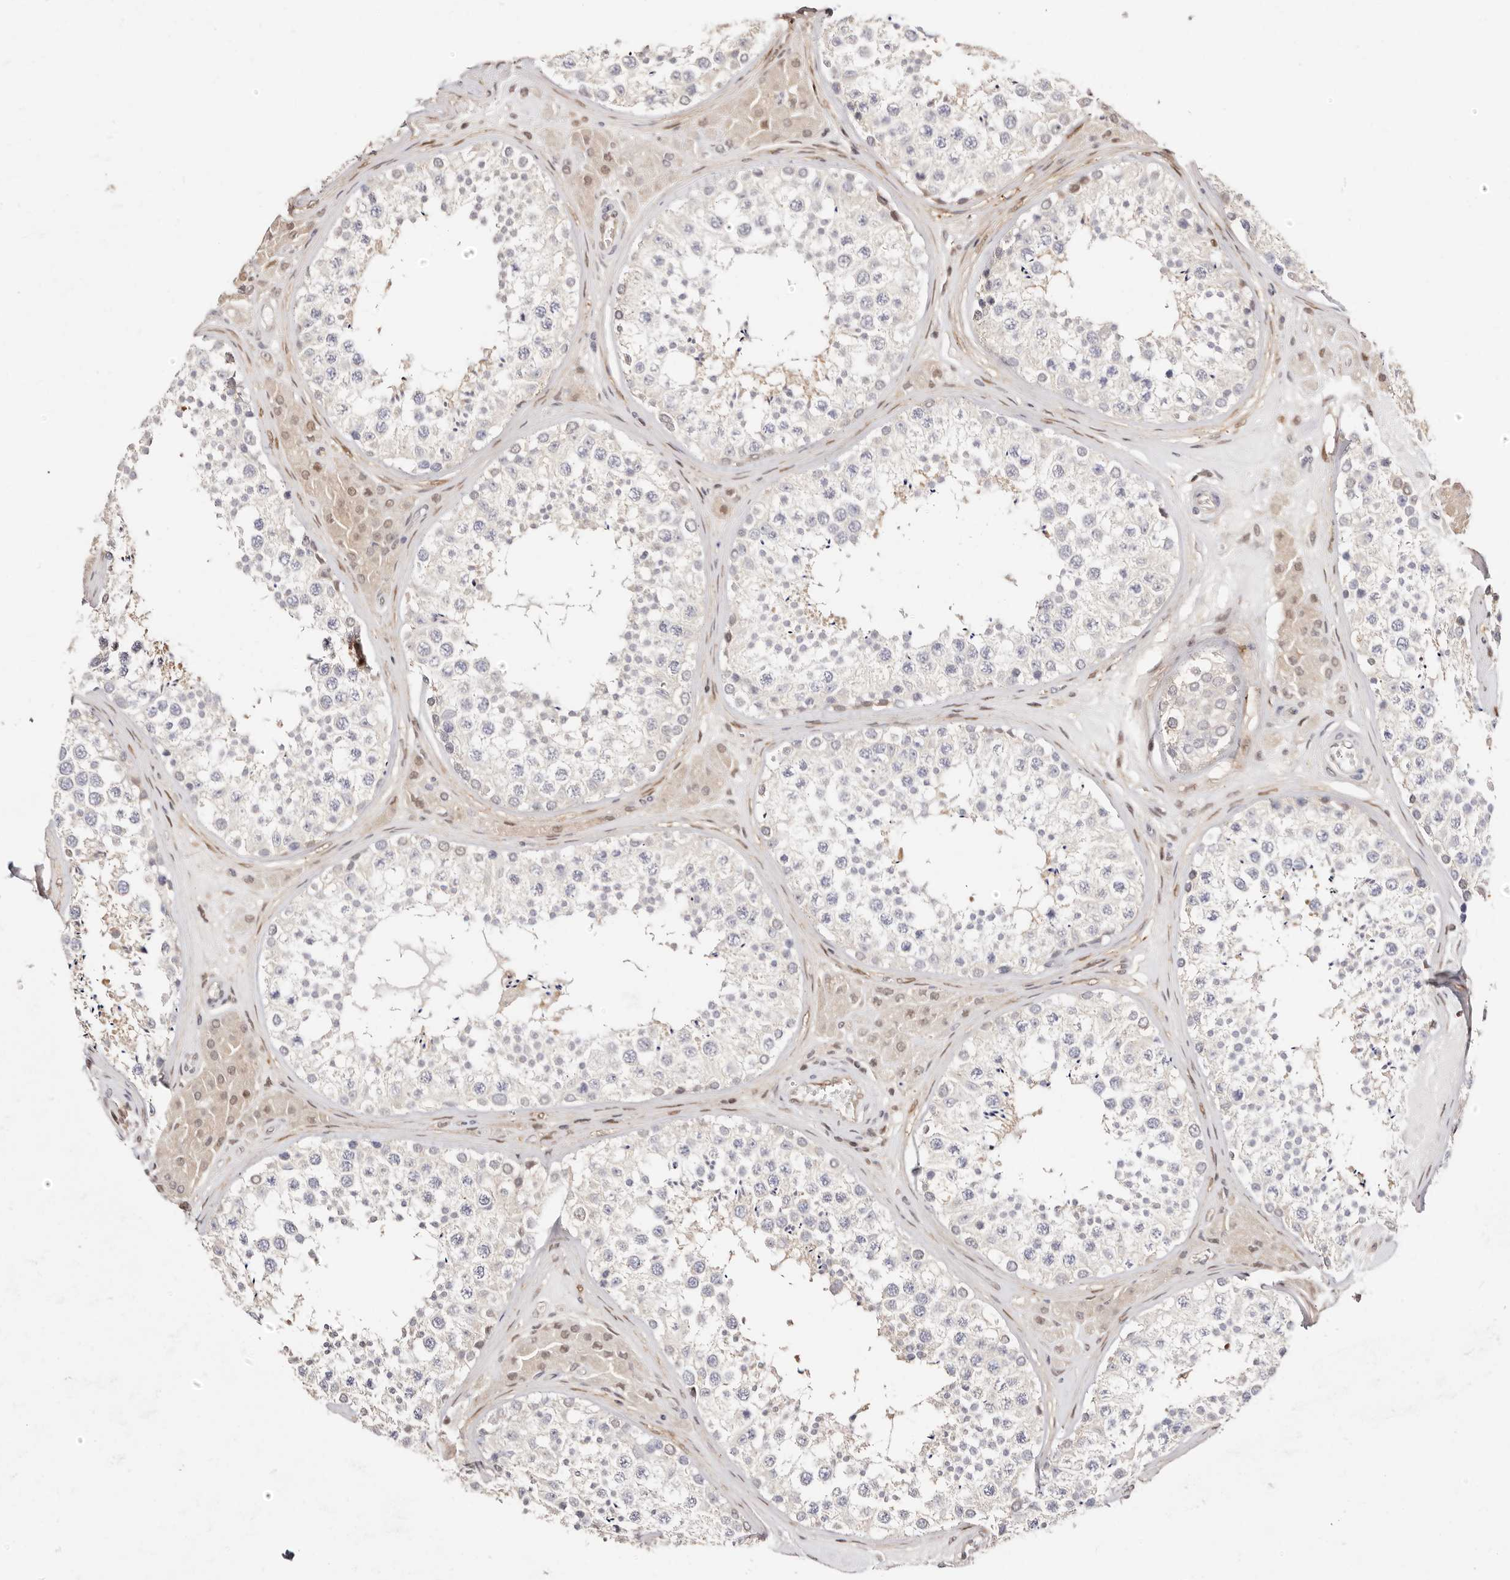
{"staining": {"intensity": "negative", "quantity": "none", "location": "none"}, "tissue": "testis", "cell_type": "Cells in seminiferous ducts", "image_type": "normal", "snomed": [{"axis": "morphology", "description": "Normal tissue, NOS"}, {"axis": "topography", "description": "Testis"}], "caption": "High power microscopy image of an immunohistochemistry photomicrograph of benign testis, revealing no significant staining in cells in seminiferous ducts.", "gene": "STAT5A", "patient": {"sex": "male", "age": 46}}